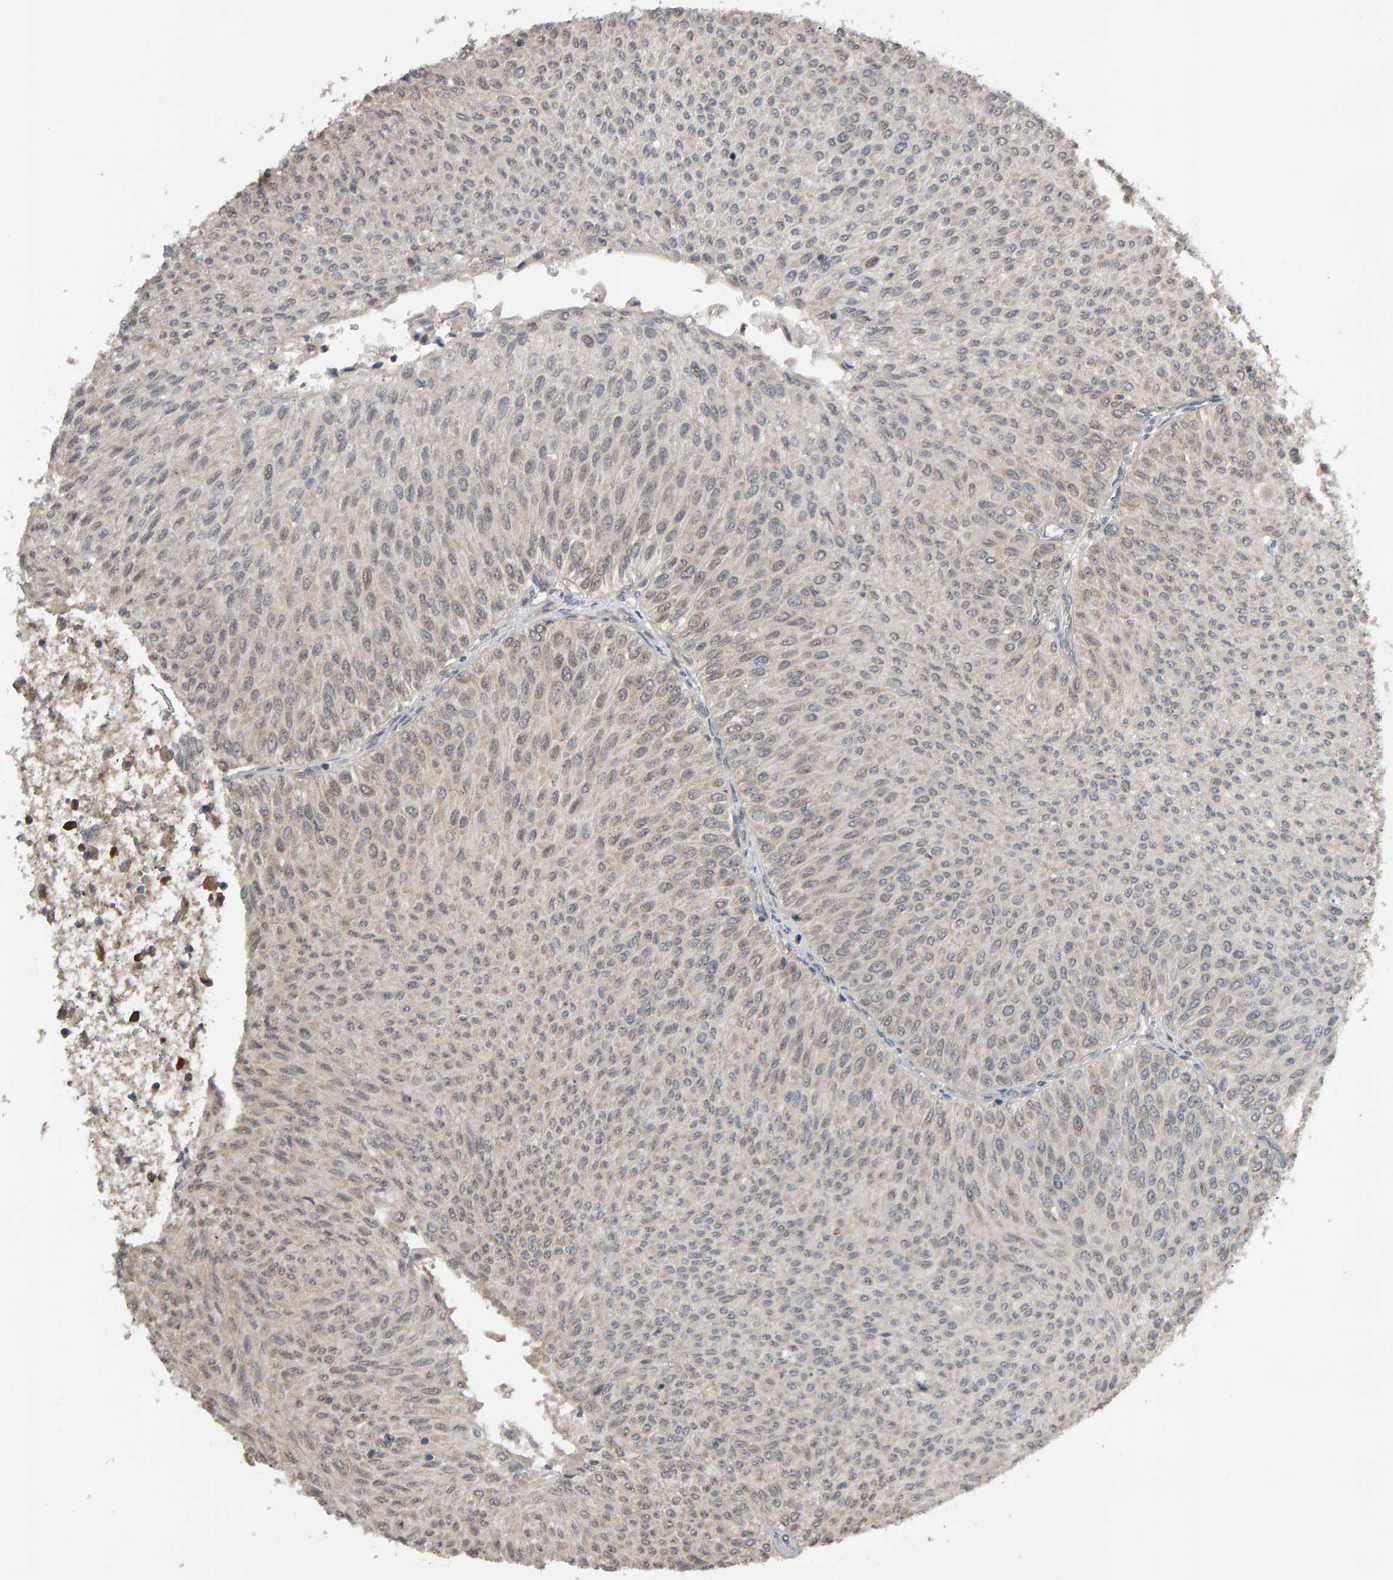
{"staining": {"intensity": "weak", "quantity": "25%-75%", "location": "nuclear"}, "tissue": "urothelial cancer", "cell_type": "Tumor cells", "image_type": "cancer", "snomed": [{"axis": "morphology", "description": "Urothelial carcinoma, Low grade"}, {"axis": "topography", "description": "Urinary bladder"}], "caption": "Immunohistochemical staining of human urothelial cancer displays weak nuclear protein staining in approximately 25%-75% of tumor cells.", "gene": "COASY", "patient": {"sex": "male", "age": 78}}